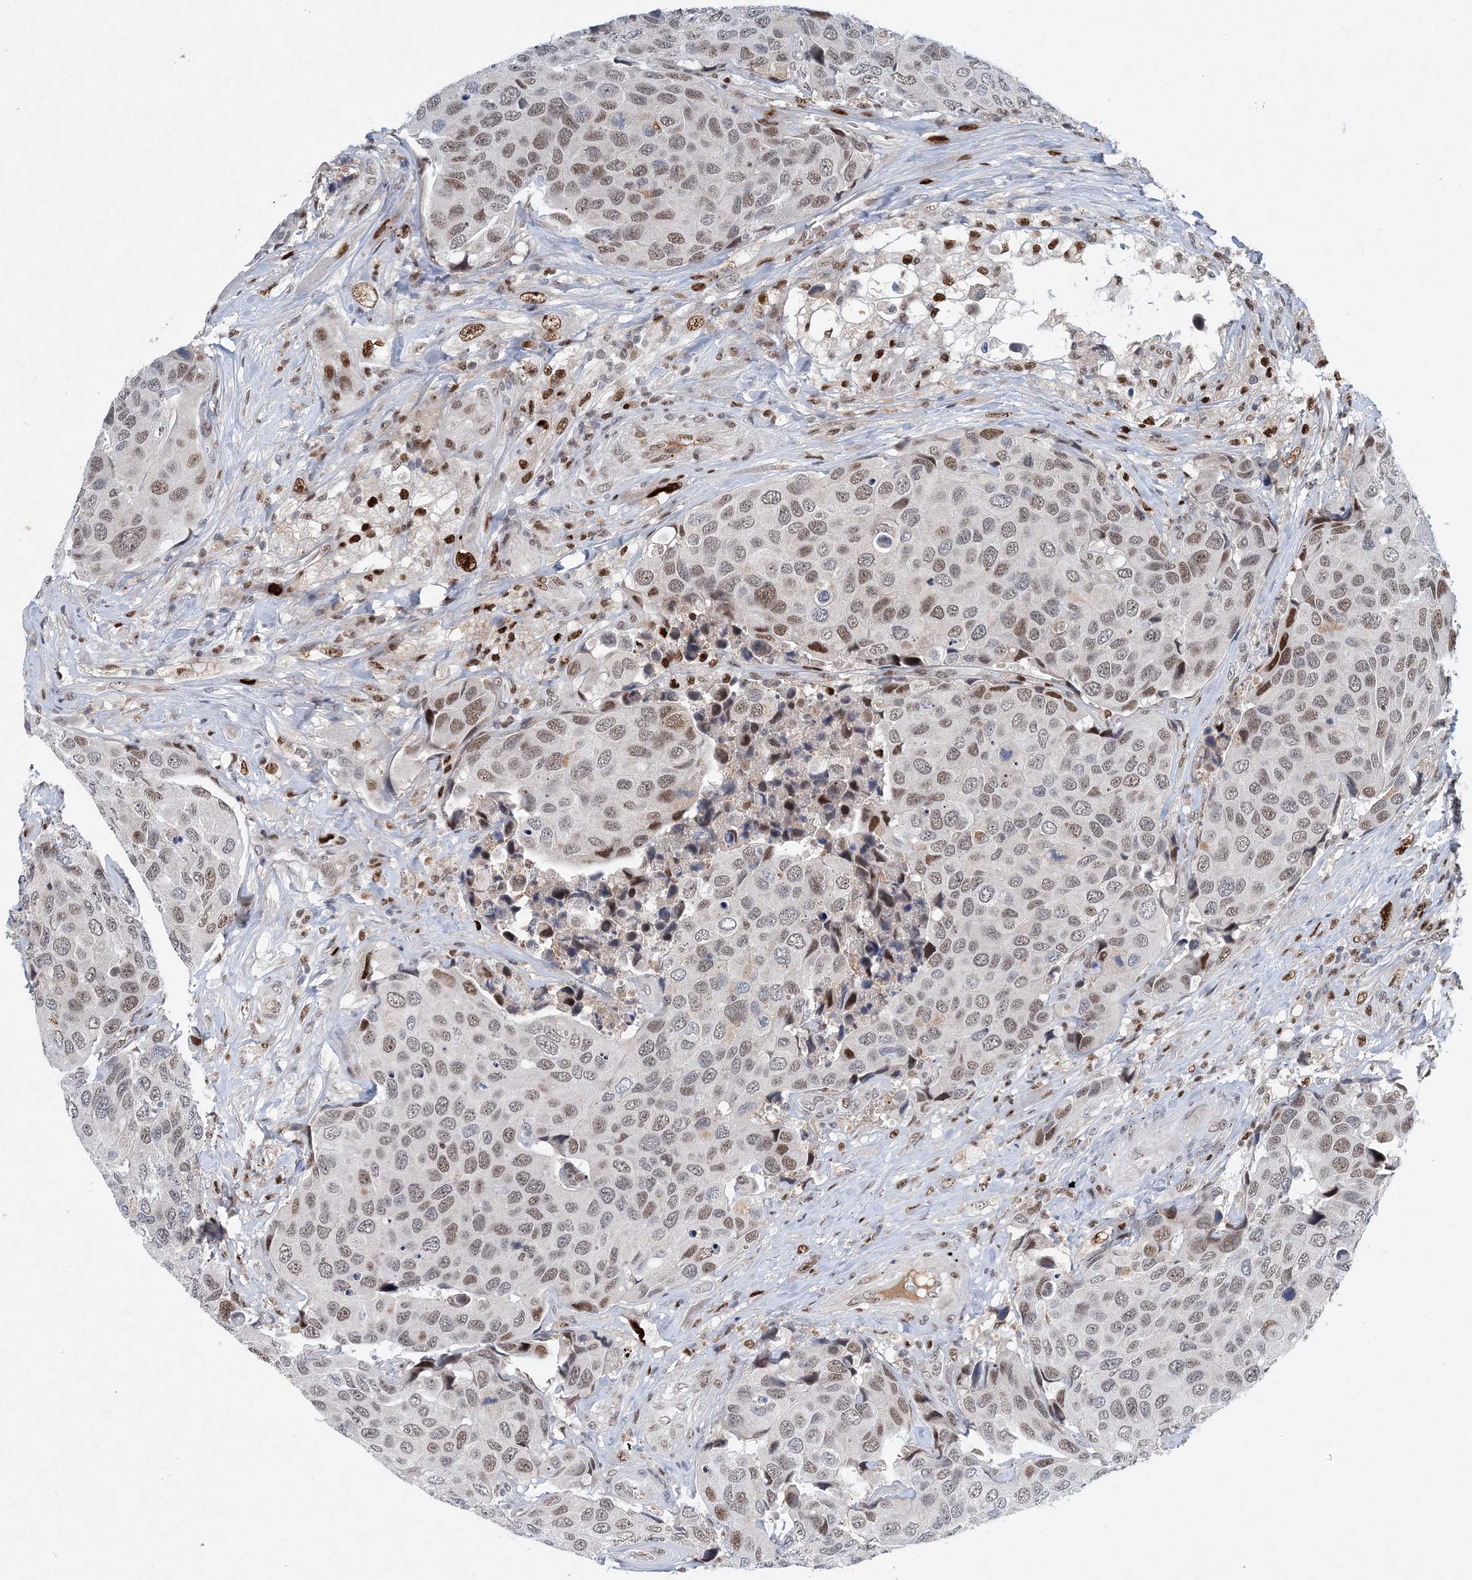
{"staining": {"intensity": "weak", "quantity": "25%-75%", "location": "nuclear"}, "tissue": "urothelial cancer", "cell_type": "Tumor cells", "image_type": "cancer", "snomed": [{"axis": "morphology", "description": "Urothelial carcinoma, High grade"}, {"axis": "topography", "description": "Urinary bladder"}], "caption": "An image showing weak nuclear expression in about 25%-75% of tumor cells in urothelial cancer, as visualized by brown immunohistochemical staining.", "gene": "KPNA4", "patient": {"sex": "male", "age": 74}}